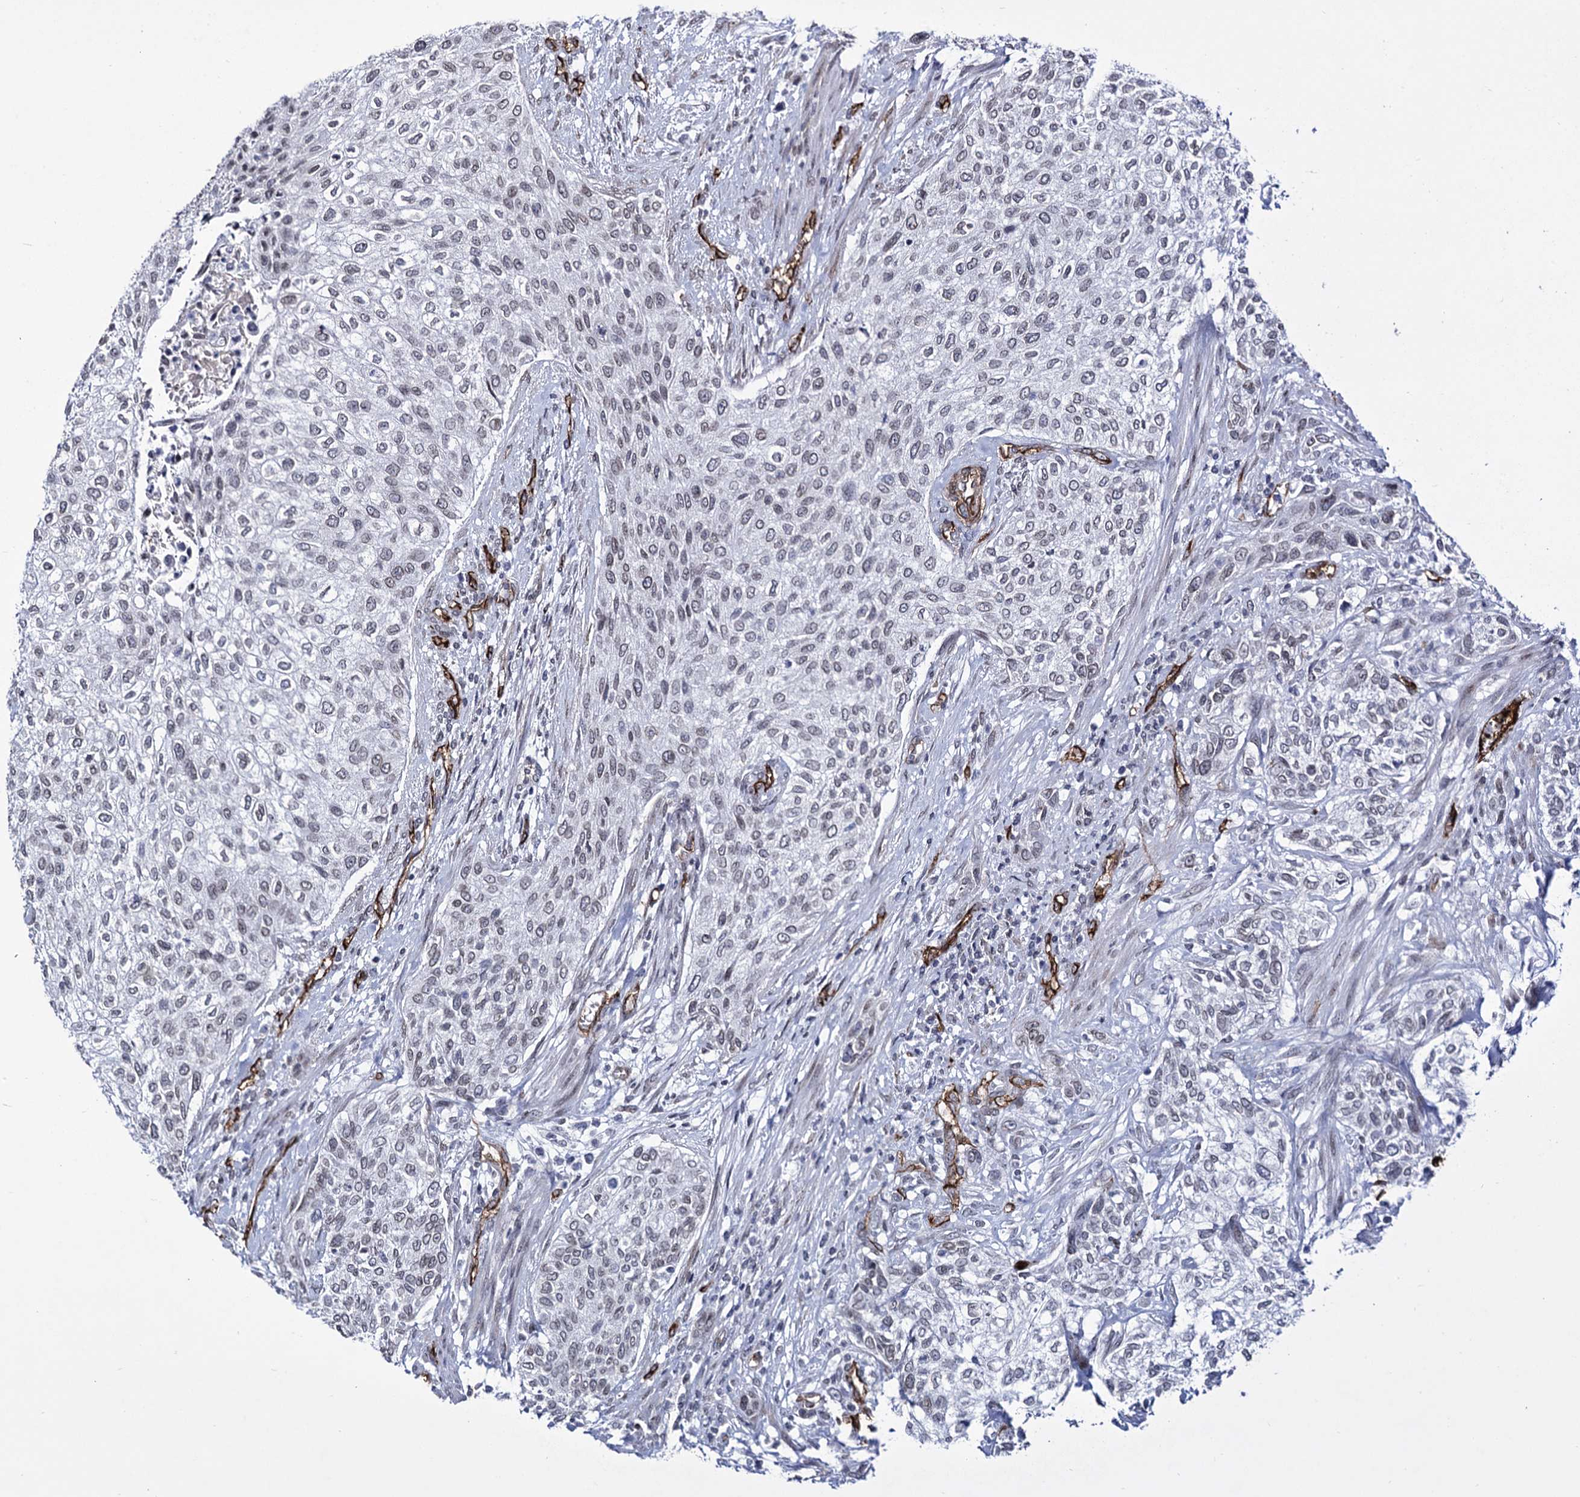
{"staining": {"intensity": "negative", "quantity": "none", "location": "none"}, "tissue": "urothelial cancer", "cell_type": "Tumor cells", "image_type": "cancer", "snomed": [{"axis": "morphology", "description": "Normal tissue, NOS"}, {"axis": "morphology", "description": "Urothelial carcinoma, NOS"}, {"axis": "topography", "description": "Urinary bladder"}, {"axis": "topography", "description": "Peripheral nerve tissue"}], "caption": "Micrograph shows no protein expression in tumor cells of transitional cell carcinoma tissue.", "gene": "ZC3H12C", "patient": {"sex": "male", "age": 35}}